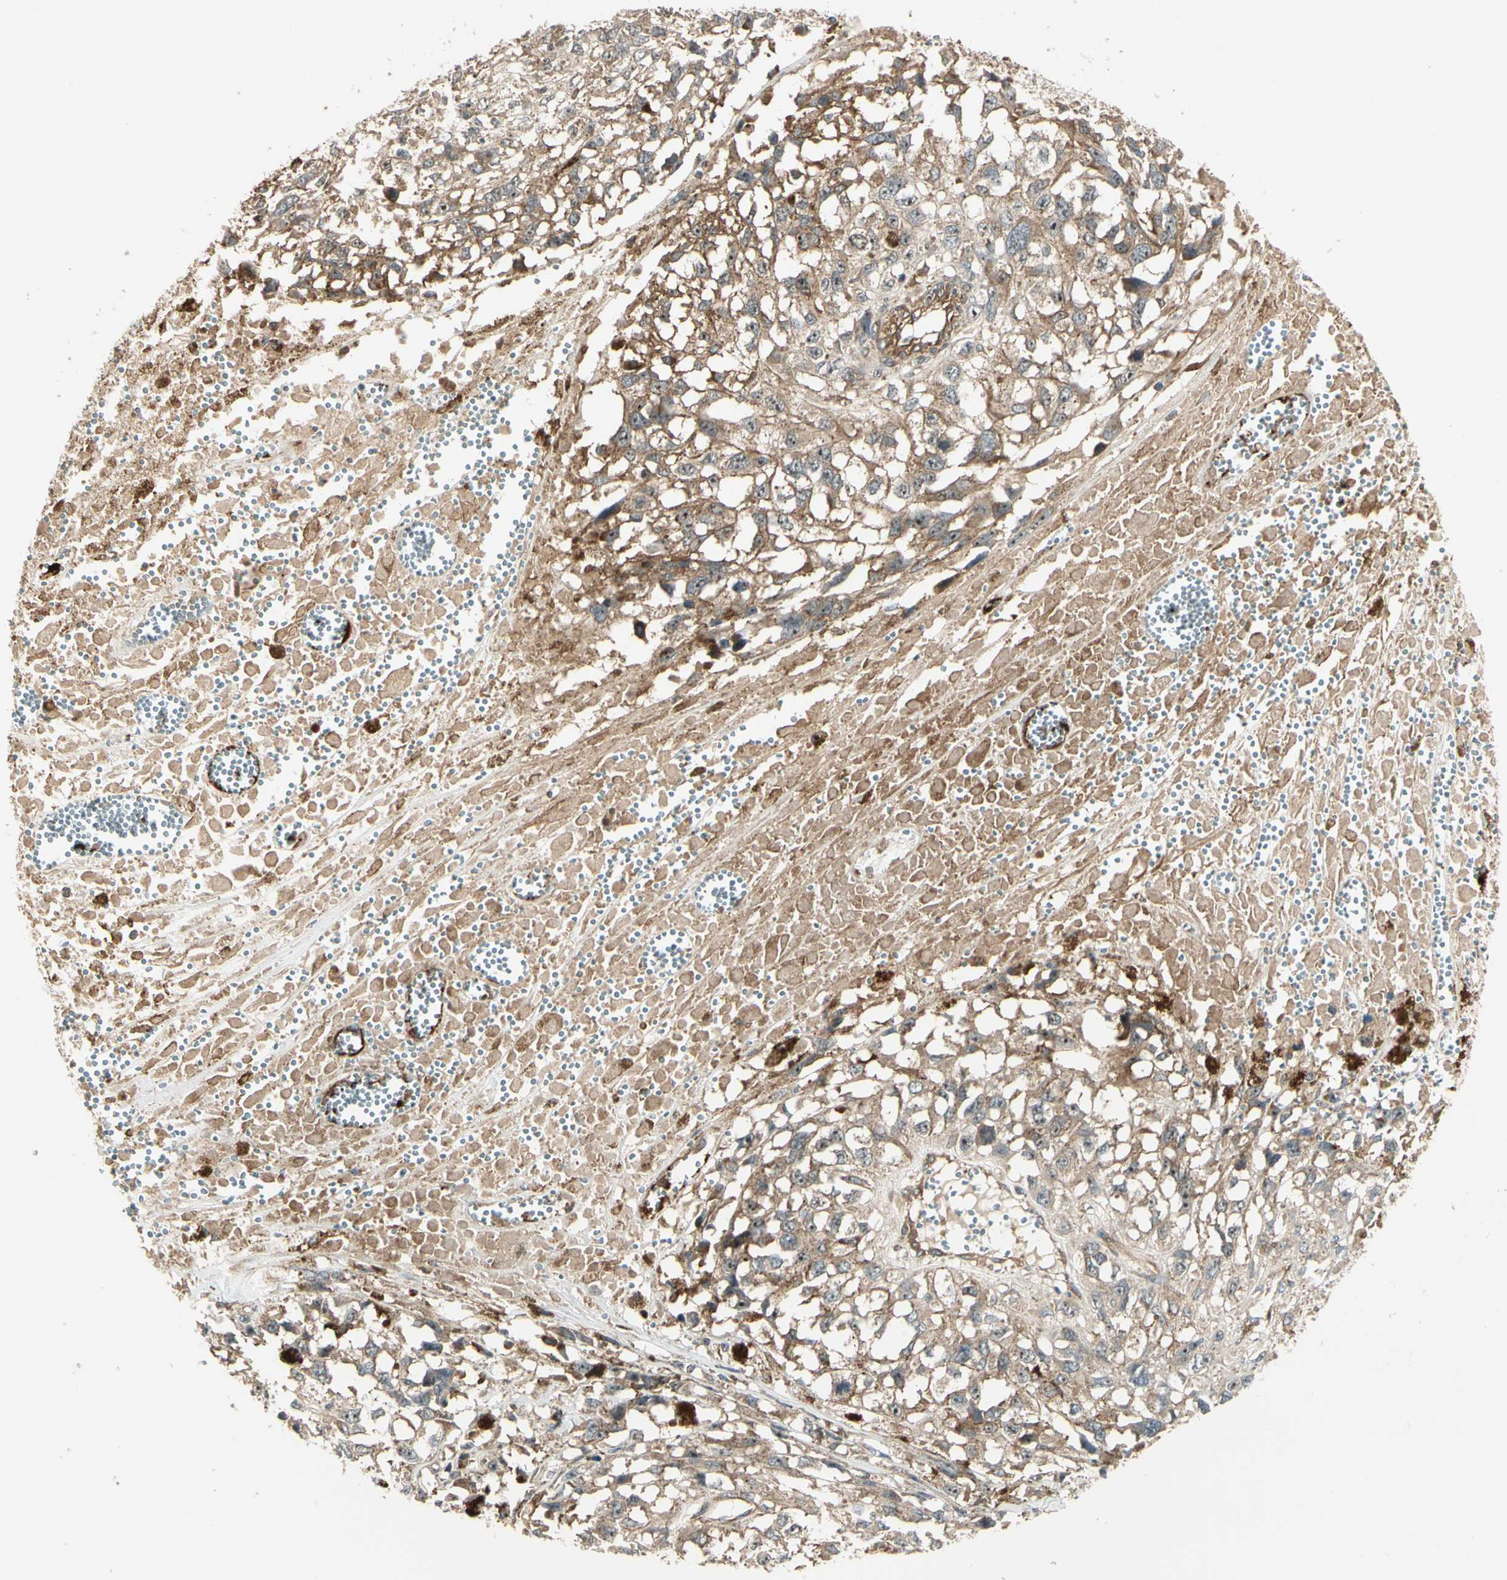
{"staining": {"intensity": "strong", "quantity": ">75%", "location": "cytoplasmic/membranous,nuclear"}, "tissue": "melanoma", "cell_type": "Tumor cells", "image_type": "cancer", "snomed": [{"axis": "morphology", "description": "Malignant melanoma, Metastatic site"}, {"axis": "topography", "description": "Lymph node"}], "caption": "Malignant melanoma (metastatic site) stained for a protein (brown) reveals strong cytoplasmic/membranous and nuclear positive positivity in about >75% of tumor cells.", "gene": "FKBP15", "patient": {"sex": "male", "age": 59}}